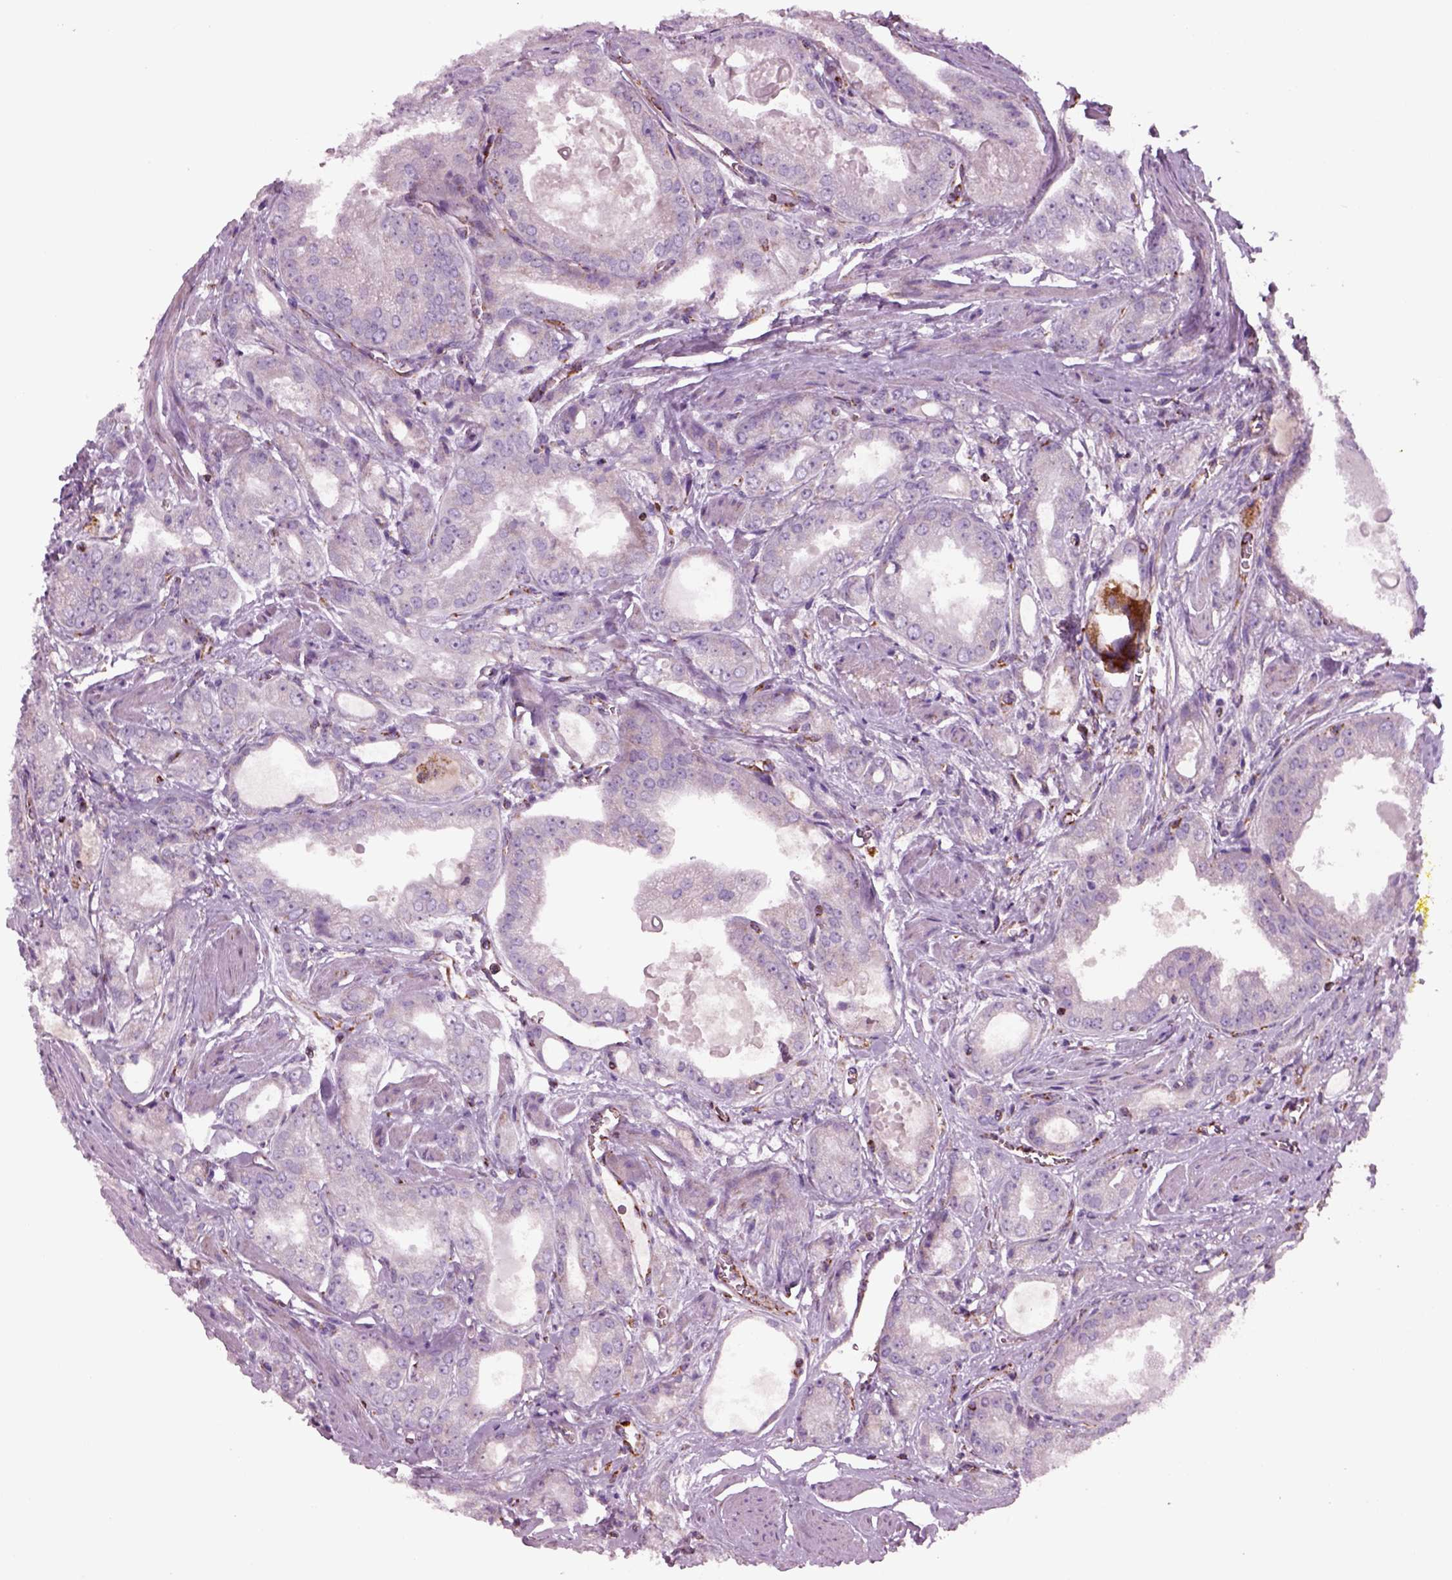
{"staining": {"intensity": "weak", "quantity": "<25%", "location": "cytoplasmic/membranous"}, "tissue": "prostate cancer", "cell_type": "Tumor cells", "image_type": "cancer", "snomed": [{"axis": "morphology", "description": "Adenocarcinoma, NOS"}, {"axis": "morphology", "description": "Adenocarcinoma, High grade"}, {"axis": "topography", "description": "Prostate"}], "caption": "Histopathology image shows no protein positivity in tumor cells of prostate cancer tissue.", "gene": "SLC25A24", "patient": {"sex": "male", "age": 70}}